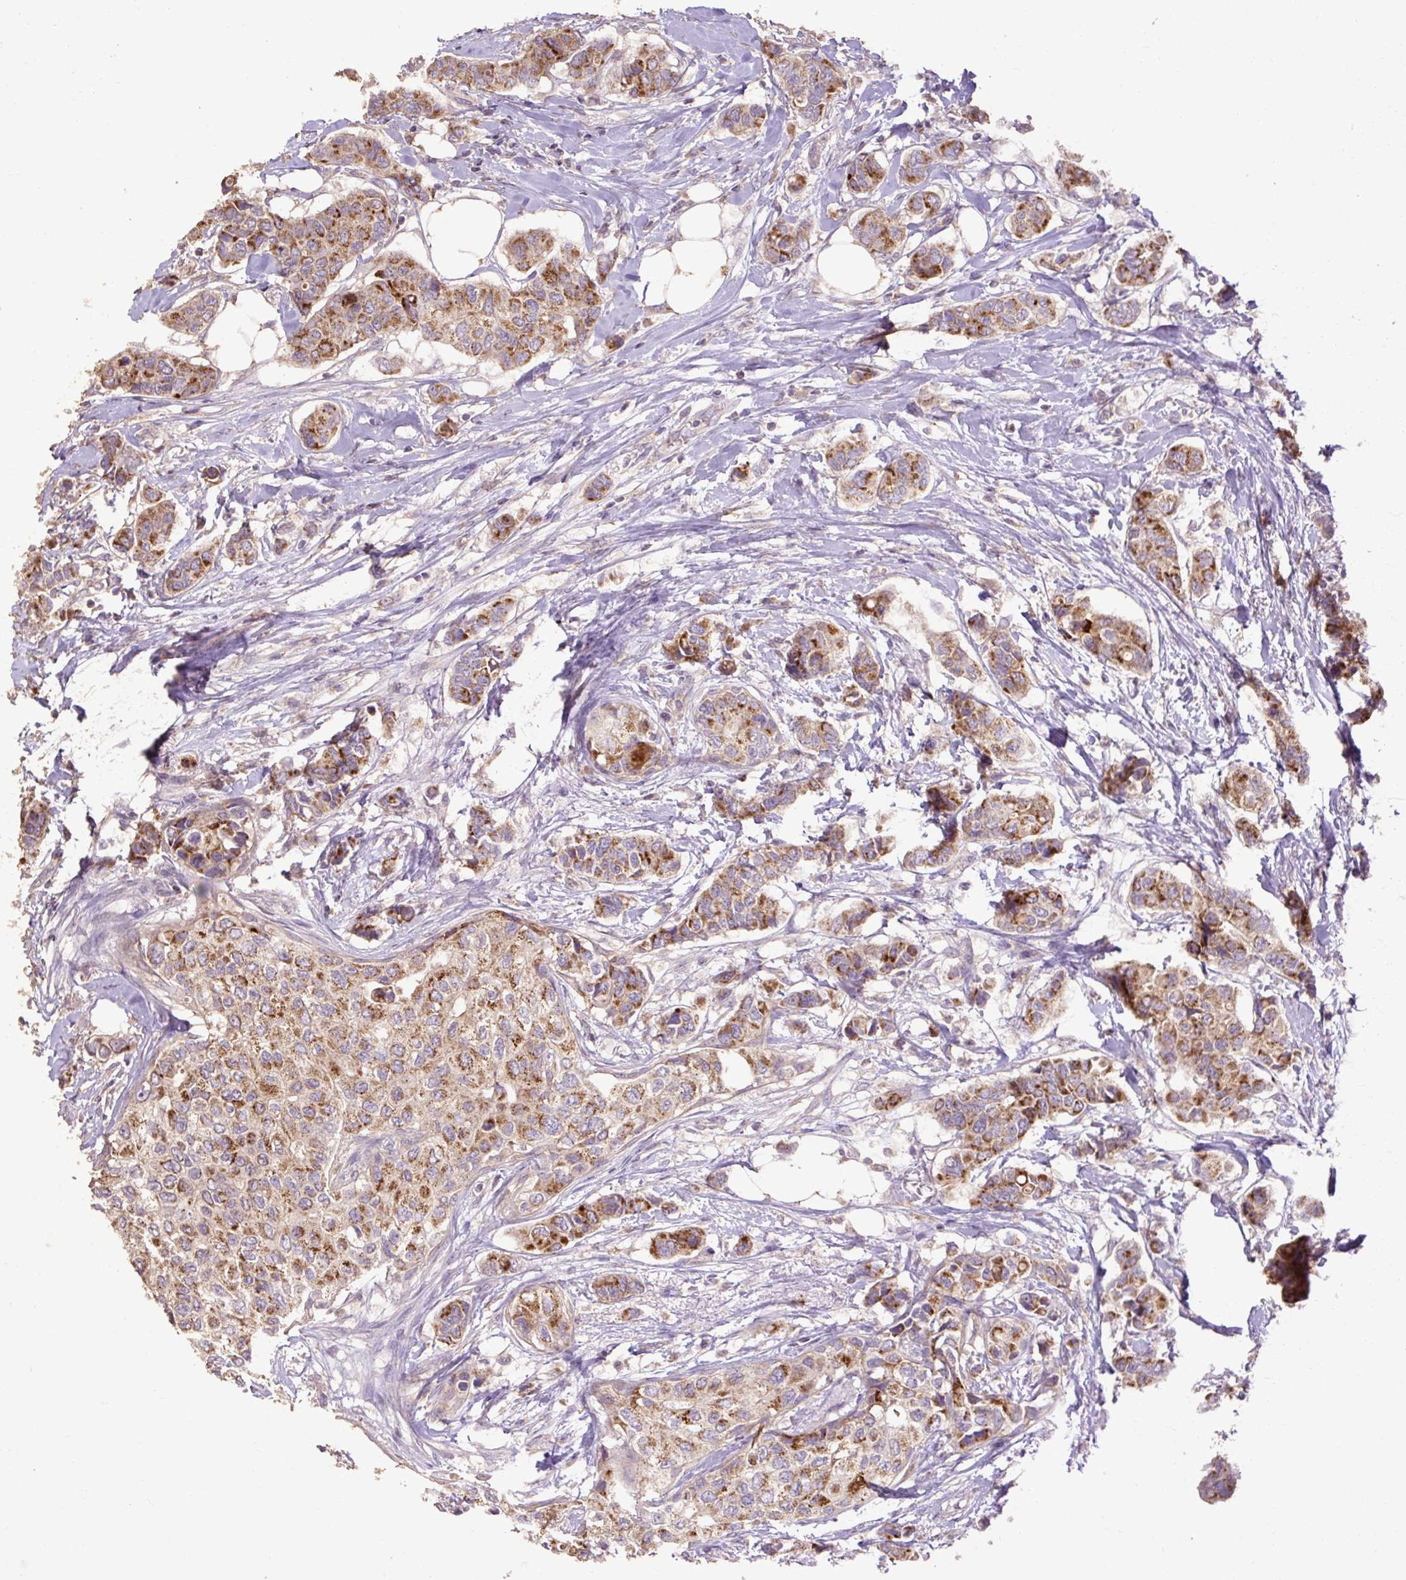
{"staining": {"intensity": "strong", "quantity": ">75%", "location": "cytoplasmic/membranous"}, "tissue": "breast cancer", "cell_type": "Tumor cells", "image_type": "cancer", "snomed": [{"axis": "morphology", "description": "Lobular carcinoma"}, {"axis": "topography", "description": "Breast"}], "caption": "Tumor cells display strong cytoplasmic/membranous positivity in approximately >75% of cells in lobular carcinoma (breast).", "gene": "ABR", "patient": {"sex": "female", "age": 51}}